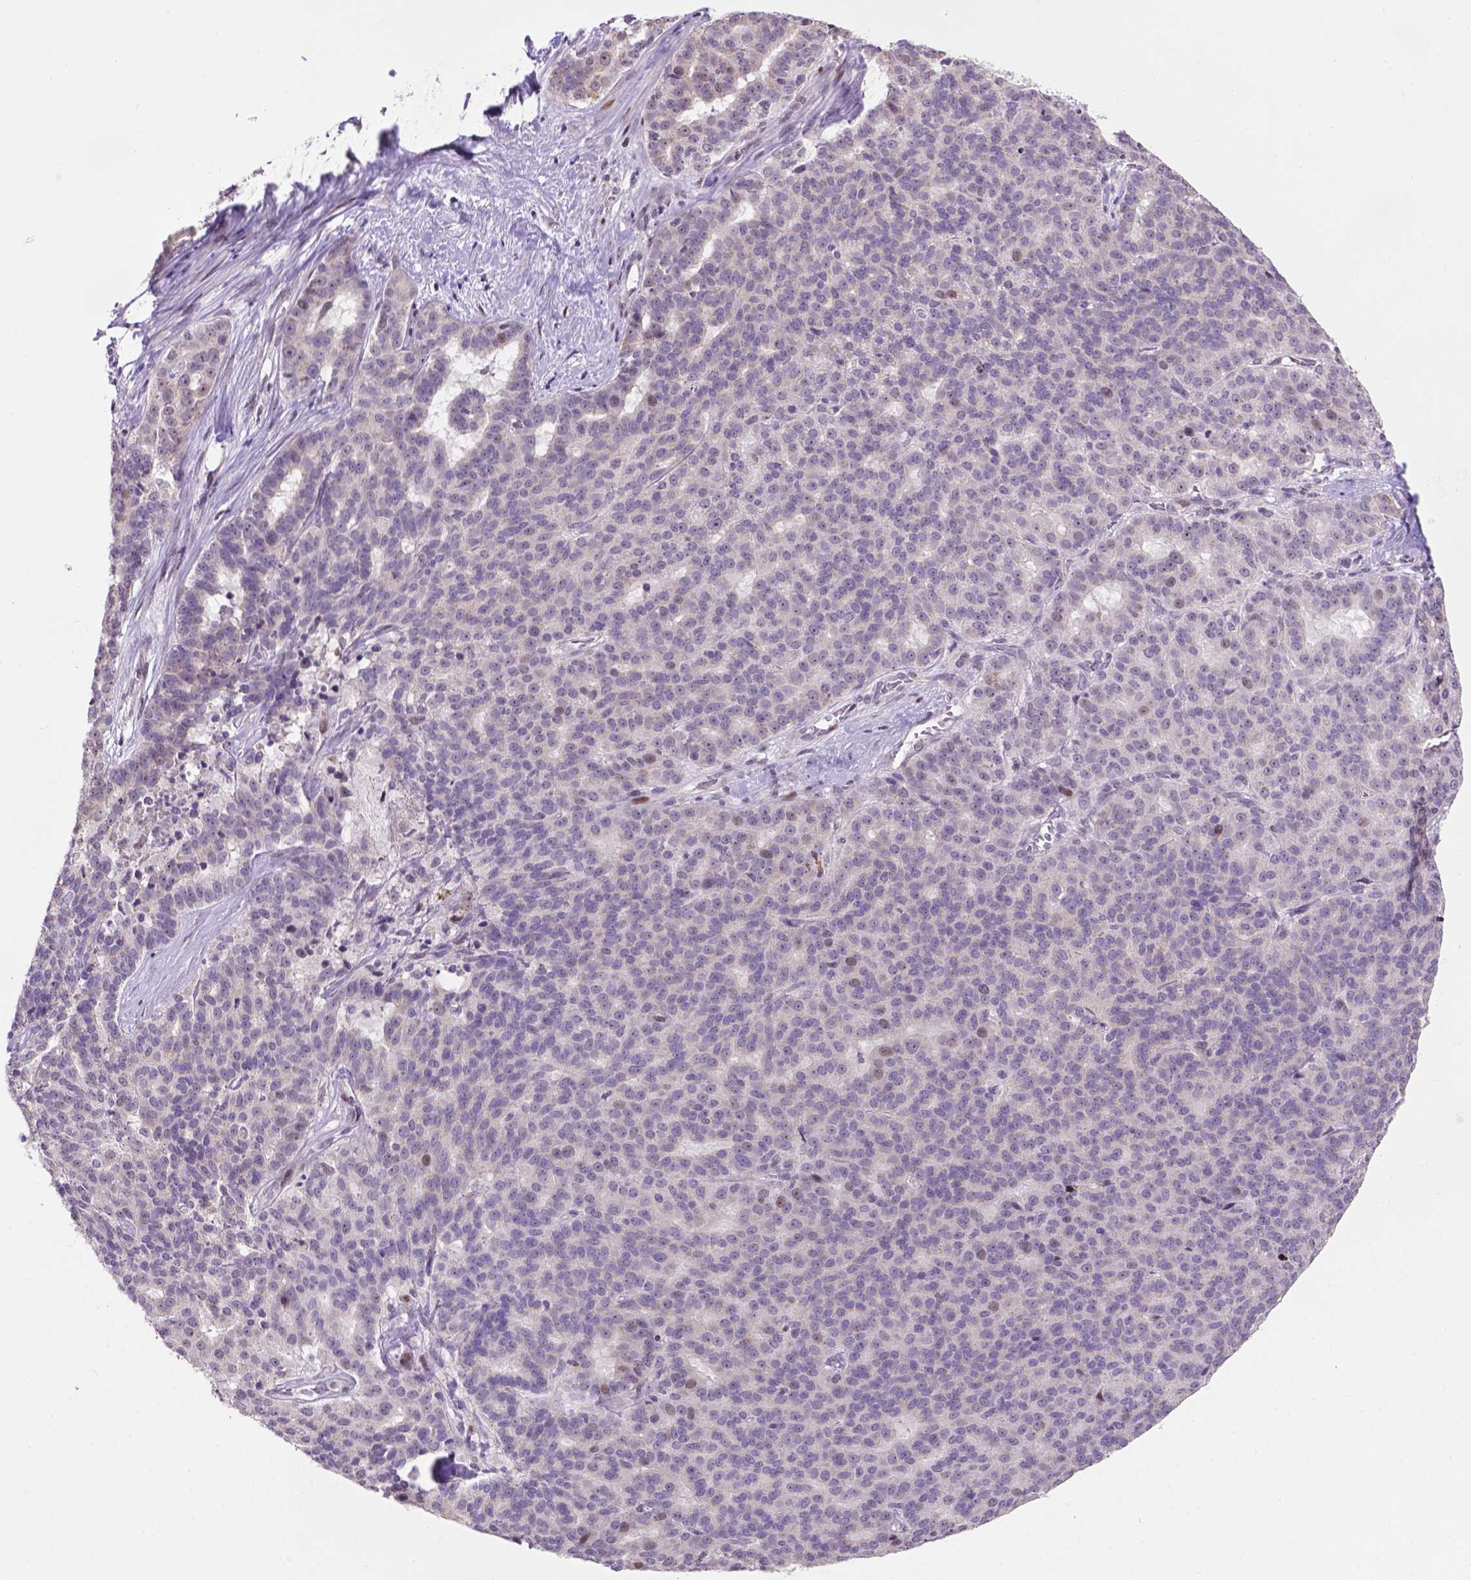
{"staining": {"intensity": "weak", "quantity": "<25%", "location": "nuclear"}, "tissue": "liver cancer", "cell_type": "Tumor cells", "image_type": "cancer", "snomed": [{"axis": "morphology", "description": "Cholangiocarcinoma"}, {"axis": "topography", "description": "Liver"}], "caption": "High power microscopy micrograph of an immunohistochemistry (IHC) micrograph of cholangiocarcinoma (liver), revealing no significant positivity in tumor cells.", "gene": "SMAD3", "patient": {"sex": "female", "age": 47}}